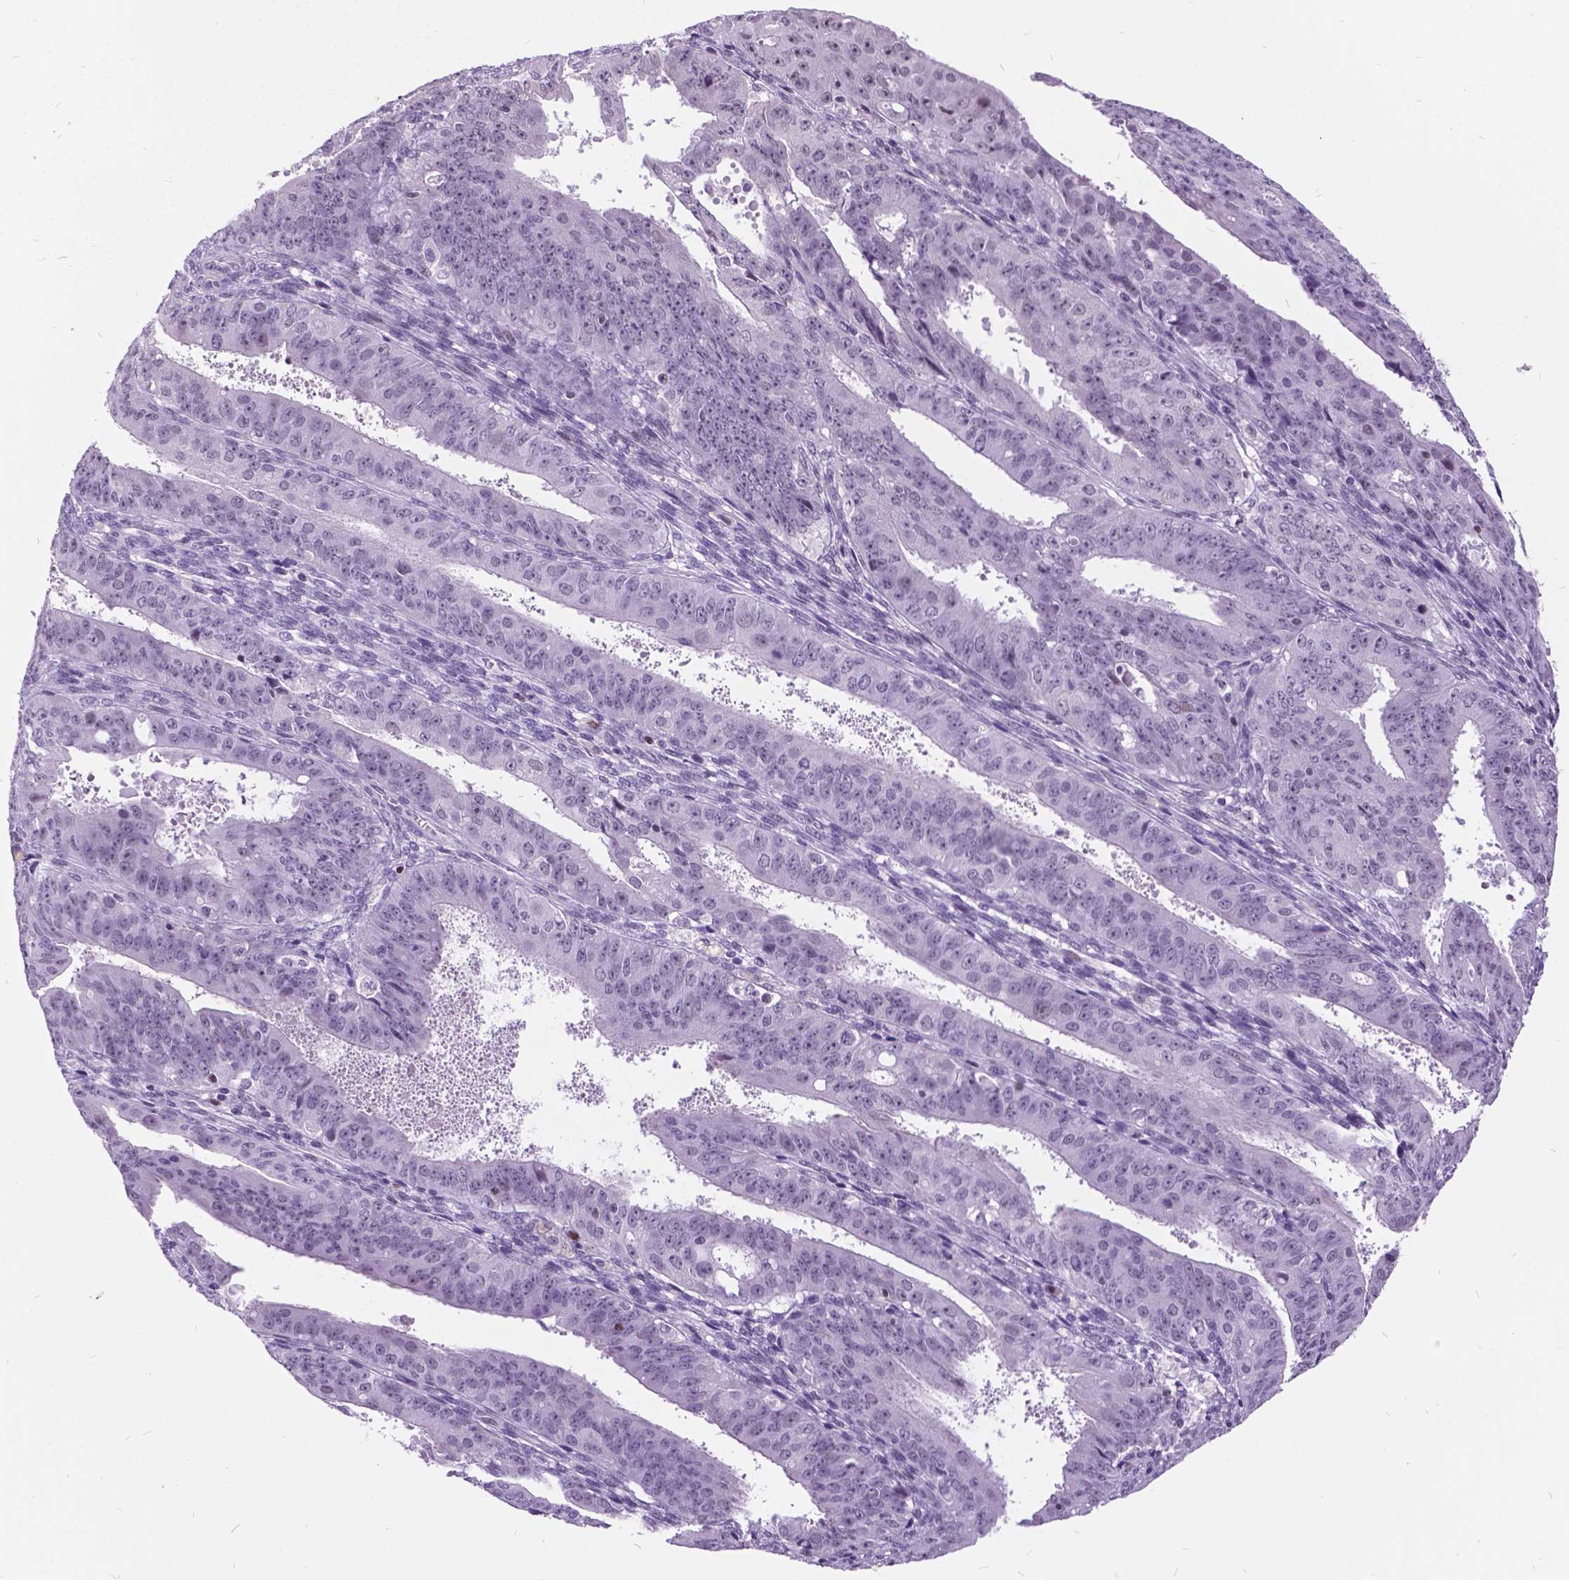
{"staining": {"intensity": "negative", "quantity": "none", "location": "none"}, "tissue": "ovarian cancer", "cell_type": "Tumor cells", "image_type": "cancer", "snomed": [{"axis": "morphology", "description": "Carcinoma, endometroid"}, {"axis": "topography", "description": "Ovary"}], "caption": "Protein analysis of endometroid carcinoma (ovarian) demonstrates no significant expression in tumor cells. (DAB IHC, high magnification).", "gene": "DPF3", "patient": {"sex": "female", "age": 42}}